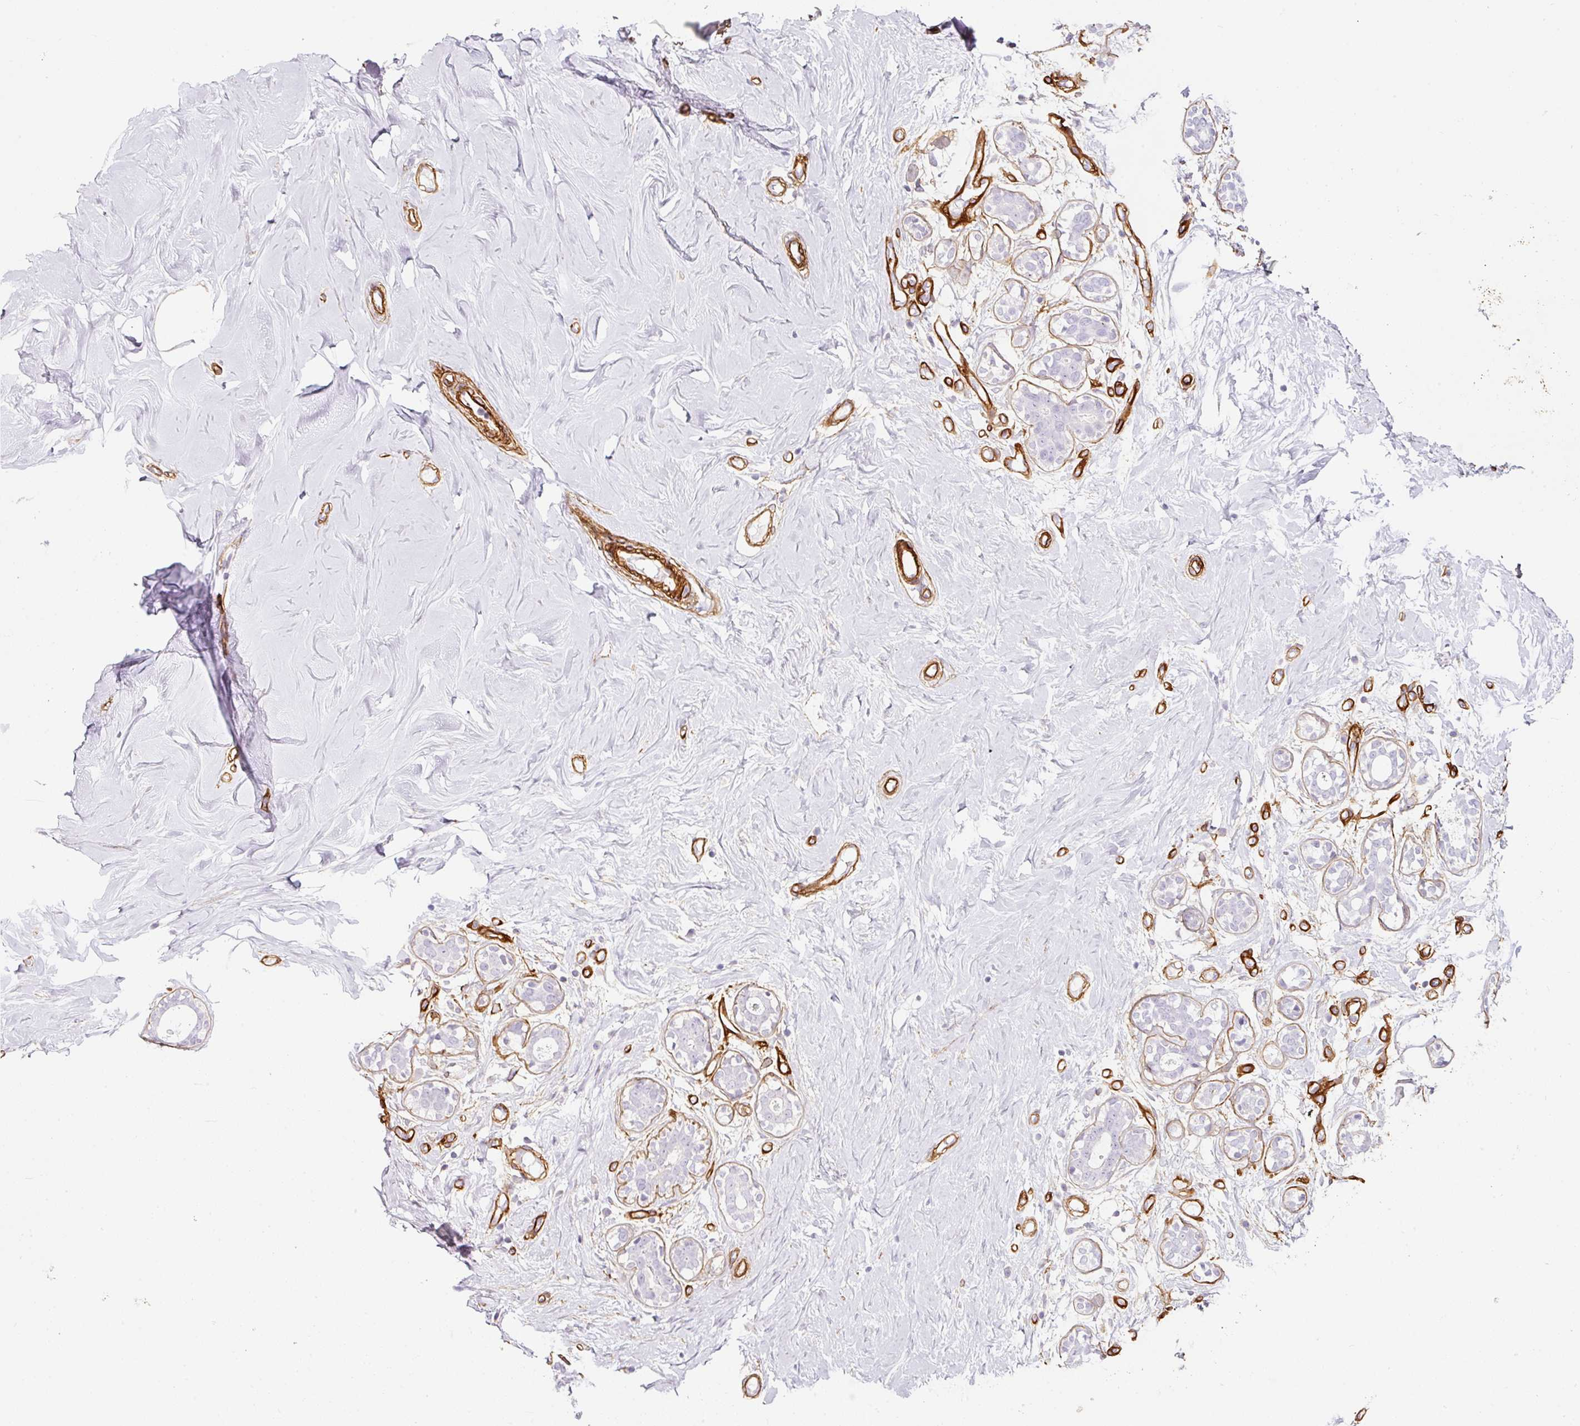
{"staining": {"intensity": "moderate", "quantity": ">75%", "location": "cytoplasmic/membranous"}, "tissue": "breast", "cell_type": "Adipocytes", "image_type": "normal", "snomed": [{"axis": "morphology", "description": "Normal tissue, NOS"}, {"axis": "topography", "description": "Breast"}], "caption": "Moderate cytoplasmic/membranous protein staining is identified in approximately >75% of adipocytes in breast.", "gene": "LOXL4", "patient": {"sex": "female", "age": 27}}